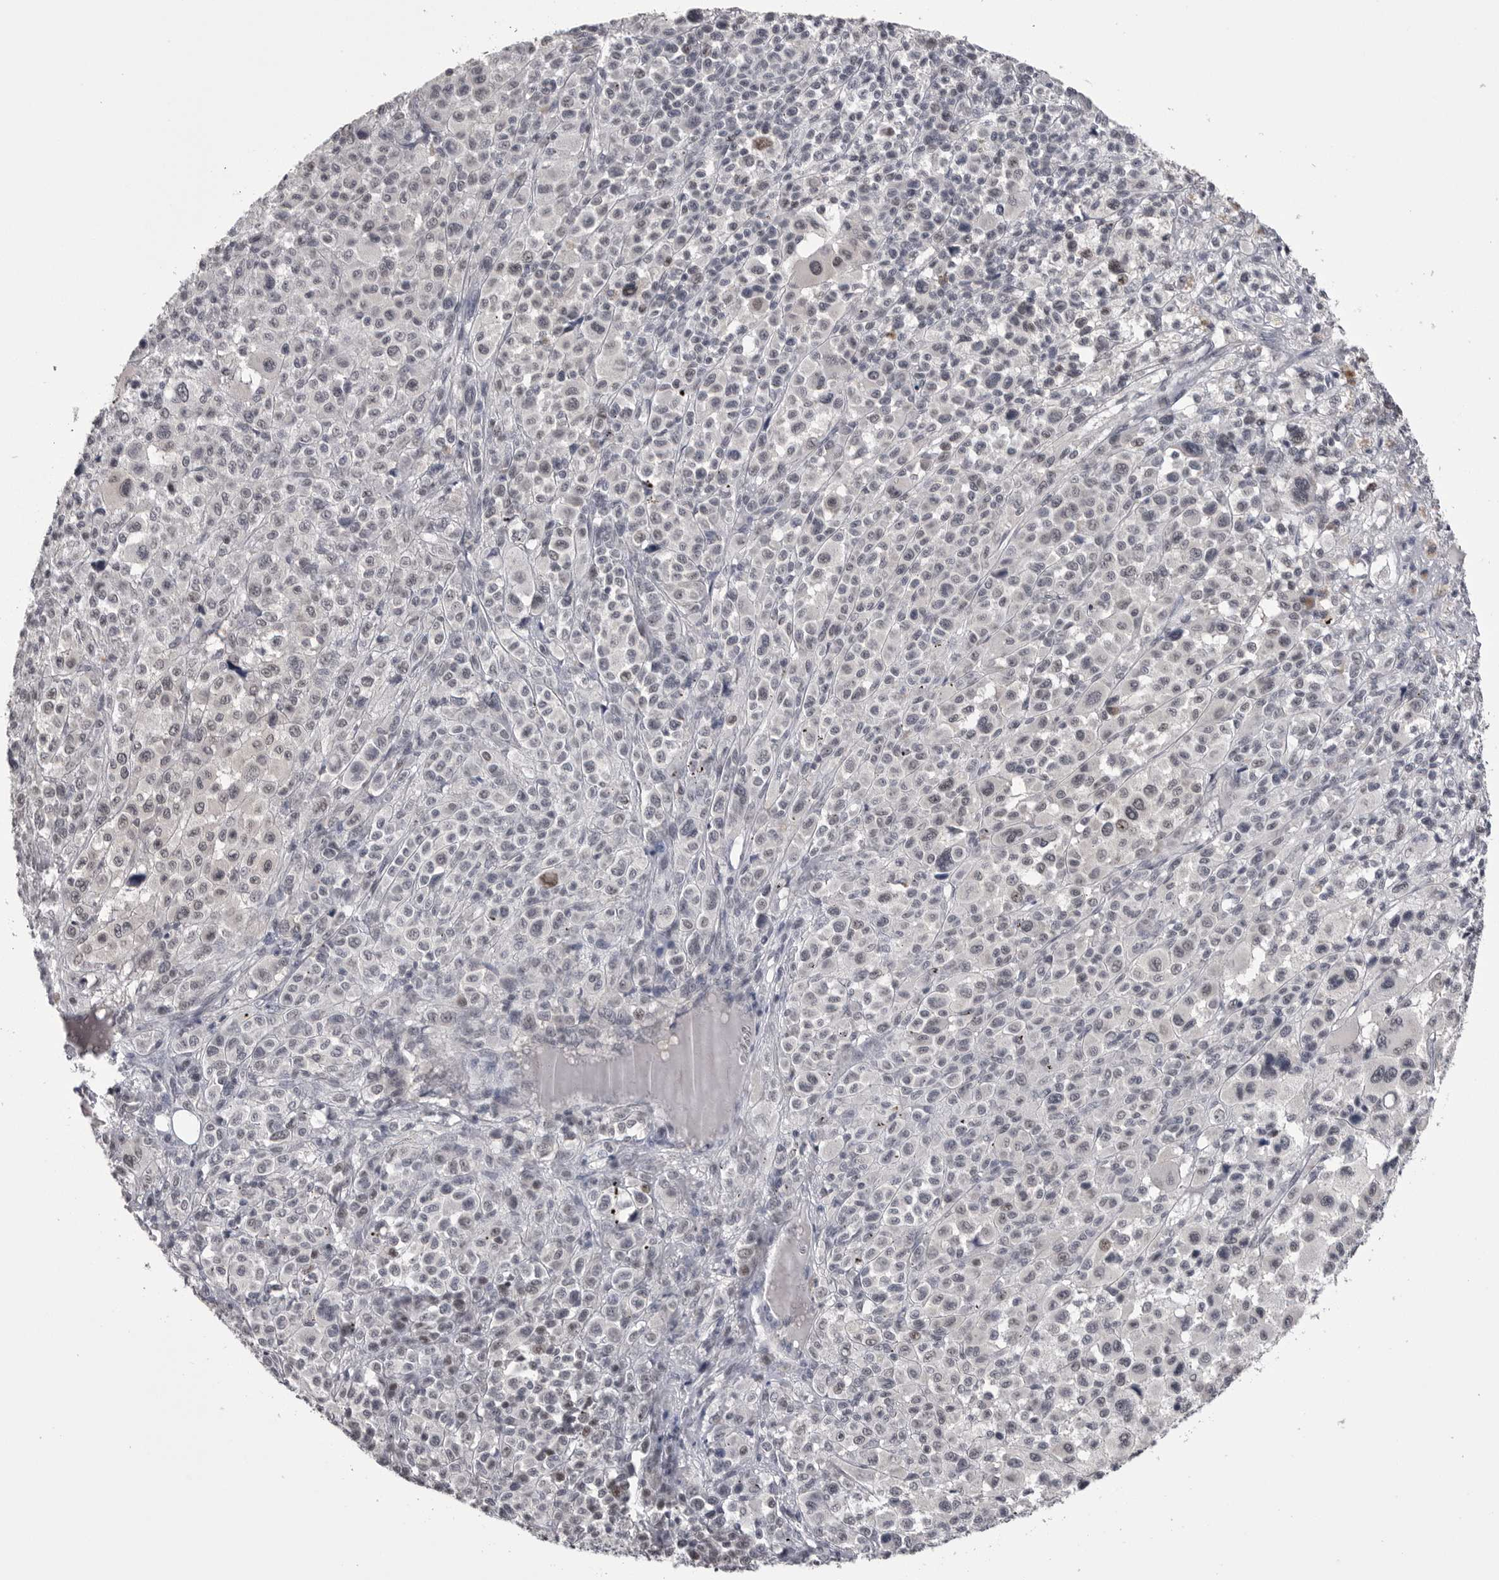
{"staining": {"intensity": "negative", "quantity": "none", "location": "none"}, "tissue": "melanoma", "cell_type": "Tumor cells", "image_type": "cancer", "snomed": [{"axis": "morphology", "description": "Malignant melanoma, Metastatic site"}, {"axis": "topography", "description": "Skin"}], "caption": "DAB (3,3'-diaminobenzidine) immunohistochemical staining of human malignant melanoma (metastatic site) displays no significant staining in tumor cells. Nuclei are stained in blue.", "gene": "DLG2", "patient": {"sex": "female", "age": 74}}